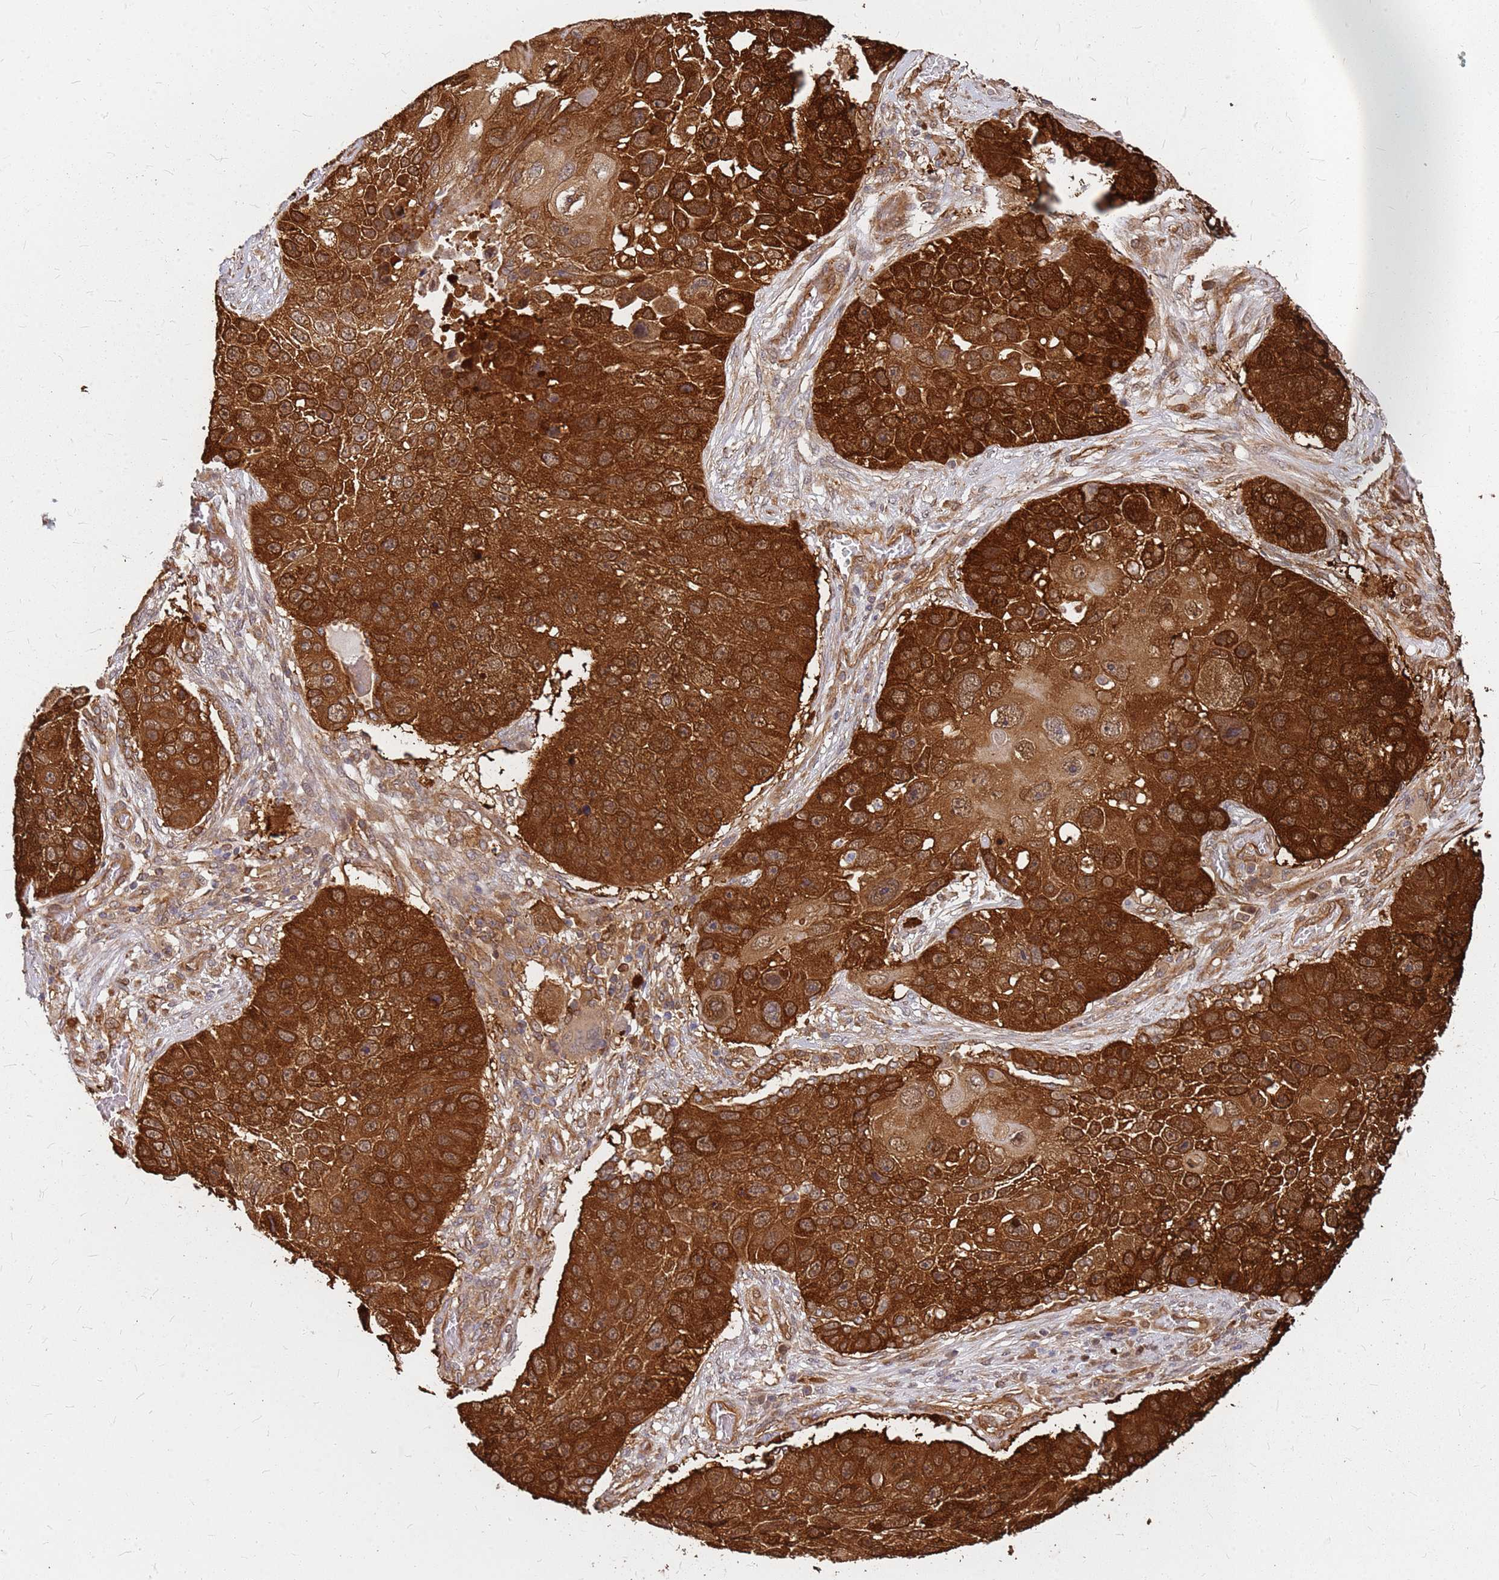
{"staining": {"intensity": "strong", "quantity": ">75%", "location": "cytoplasmic/membranous"}, "tissue": "lung cancer", "cell_type": "Tumor cells", "image_type": "cancer", "snomed": [{"axis": "morphology", "description": "Squamous cell carcinoma, NOS"}, {"axis": "topography", "description": "Lung"}], "caption": "Immunohistochemical staining of lung squamous cell carcinoma displays high levels of strong cytoplasmic/membranous positivity in approximately >75% of tumor cells. (Brightfield microscopy of DAB IHC at high magnification).", "gene": "HDX", "patient": {"sex": "male", "age": 61}}